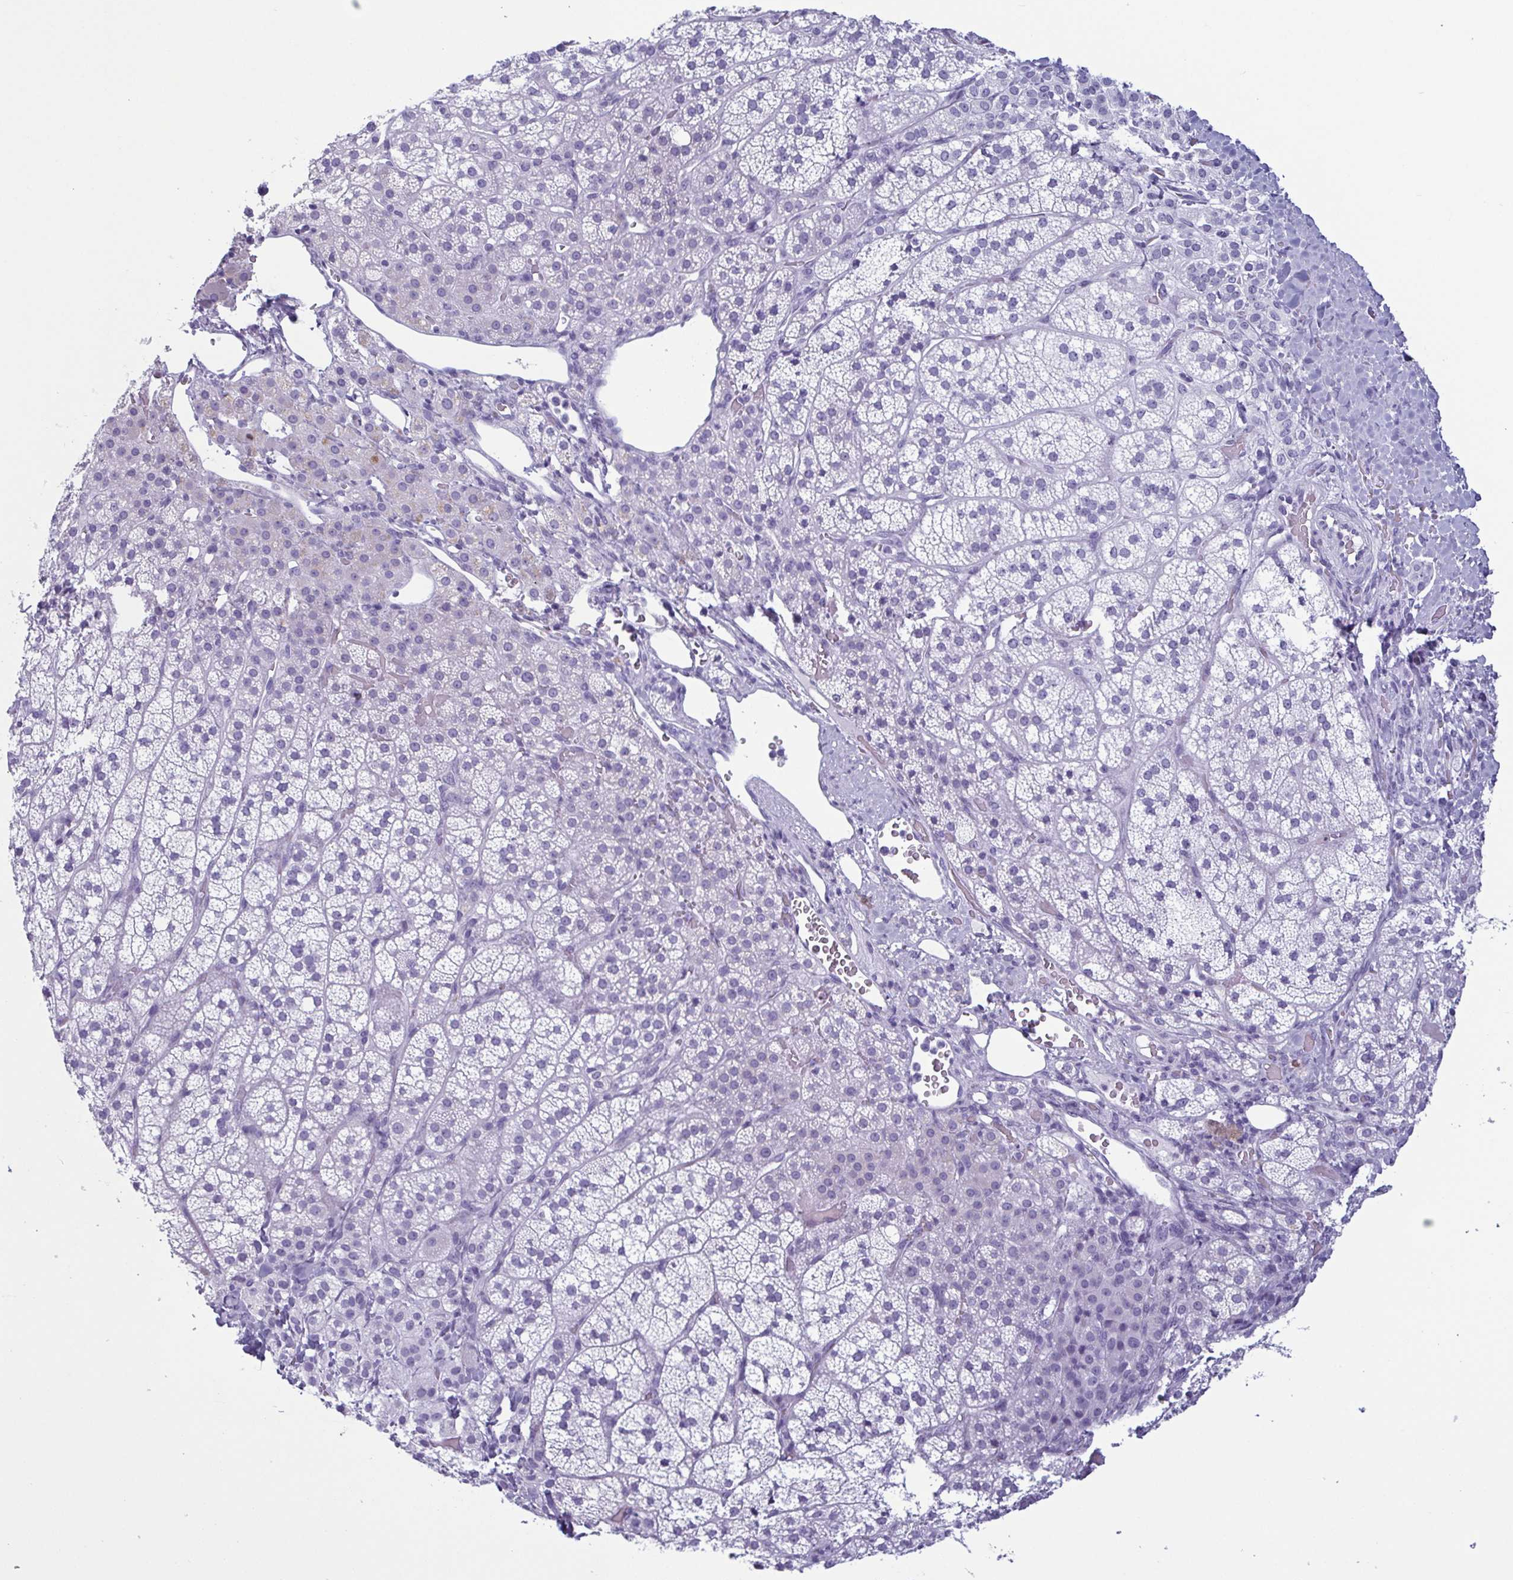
{"staining": {"intensity": "negative", "quantity": "none", "location": "none"}, "tissue": "adrenal gland", "cell_type": "Glandular cells", "image_type": "normal", "snomed": [{"axis": "morphology", "description": "Normal tissue, NOS"}, {"axis": "topography", "description": "Adrenal gland"}], "caption": "High power microscopy photomicrograph of an immunohistochemistry (IHC) image of benign adrenal gland, revealing no significant expression in glandular cells.", "gene": "KRT10", "patient": {"sex": "female", "age": 60}}